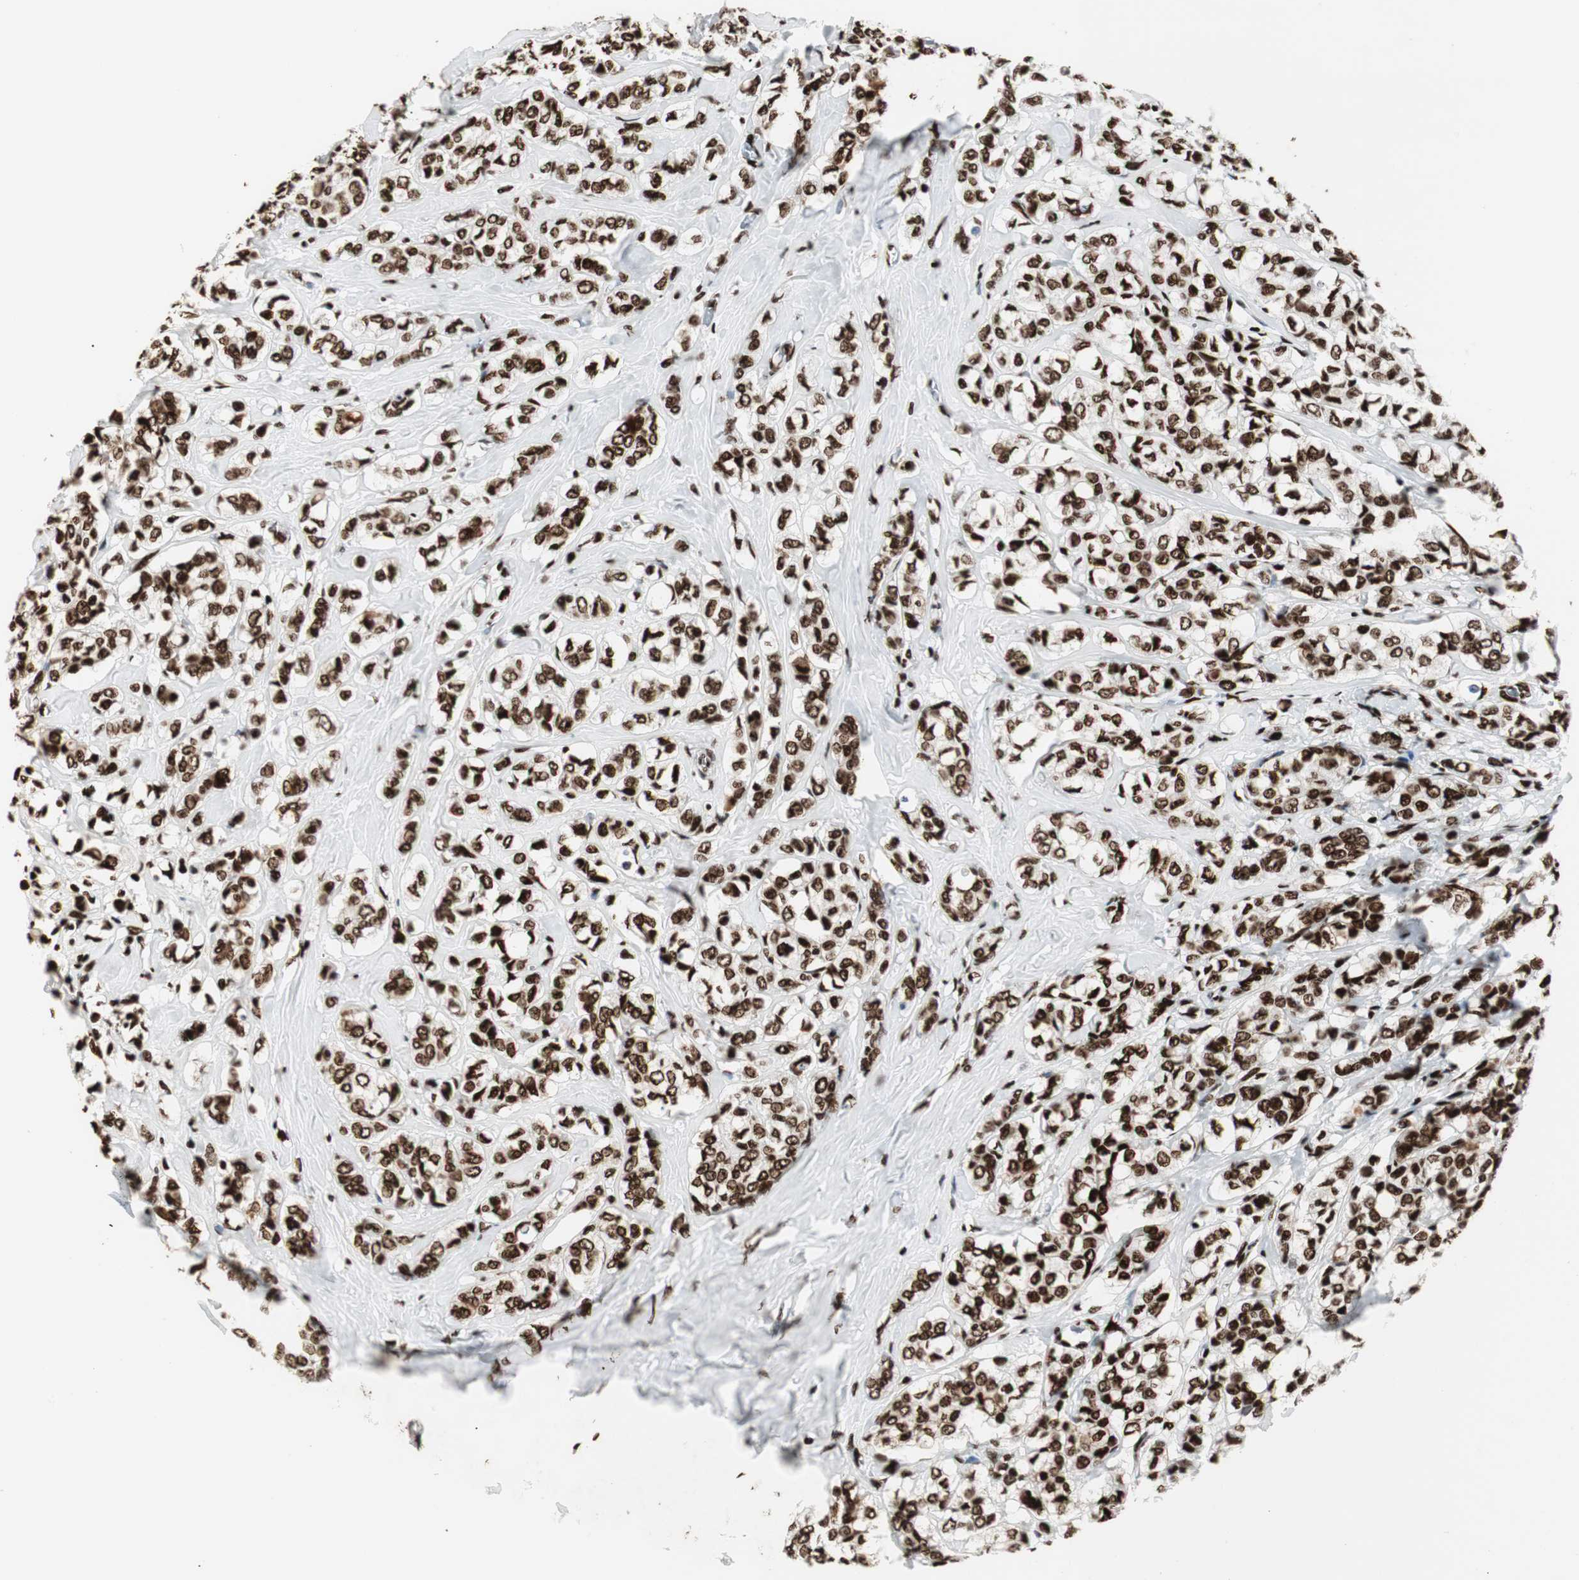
{"staining": {"intensity": "strong", "quantity": ">75%", "location": "nuclear"}, "tissue": "breast cancer", "cell_type": "Tumor cells", "image_type": "cancer", "snomed": [{"axis": "morphology", "description": "Lobular carcinoma"}, {"axis": "topography", "description": "Breast"}], "caption": "There is high levels of strong nuclear staining in tumor cells of breast lobular carcinoma, as demonstrated by immunohistochemical staining (brown color).", "gene": "MTA2", "patient": {"sex": "female", "age": 60}}